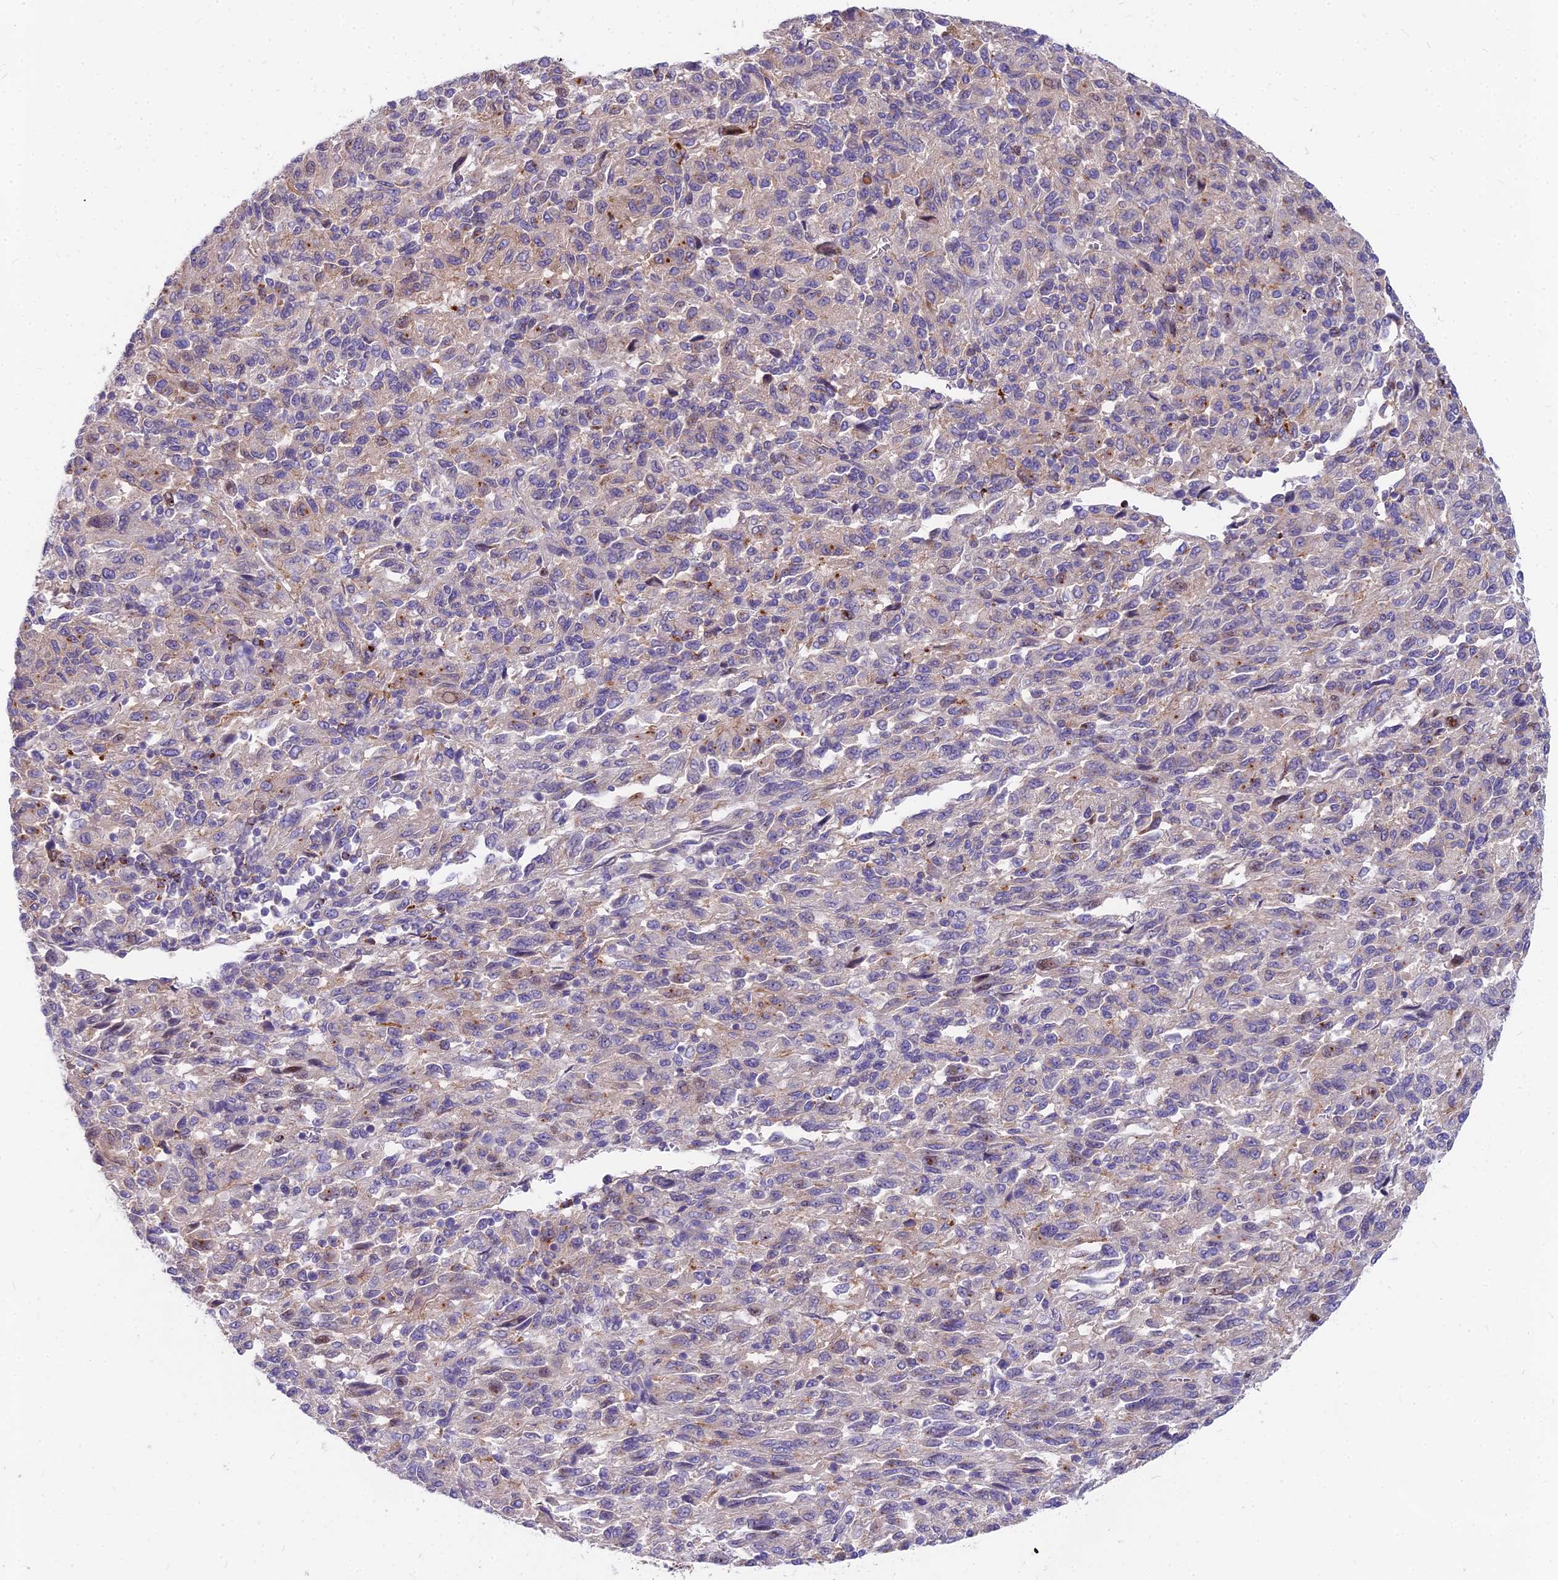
{"staining": {"intensity": "weak", "quantity": "<25%", "location": "cytoplasmic/membranous"}, "tissue": "melanoma", "cell_type": "Tumor cells", "image_type": "cancer", "snomed": [{"axis": "morphology", "description": "Malignant melanoma, Metastatic site"}, {"axis": "topography", "description": "Lung"}], "caption": "DAB (3,3'-diaminobenzidine) immunohistochemical staining of human melanoma shows no significant expression in tumor cells. (Immunohistochemistry (ihc), brightfield microscopy, high magnification).", "gene": "HLA-DOA", "patient": {"sex": "male", "age": 64}}